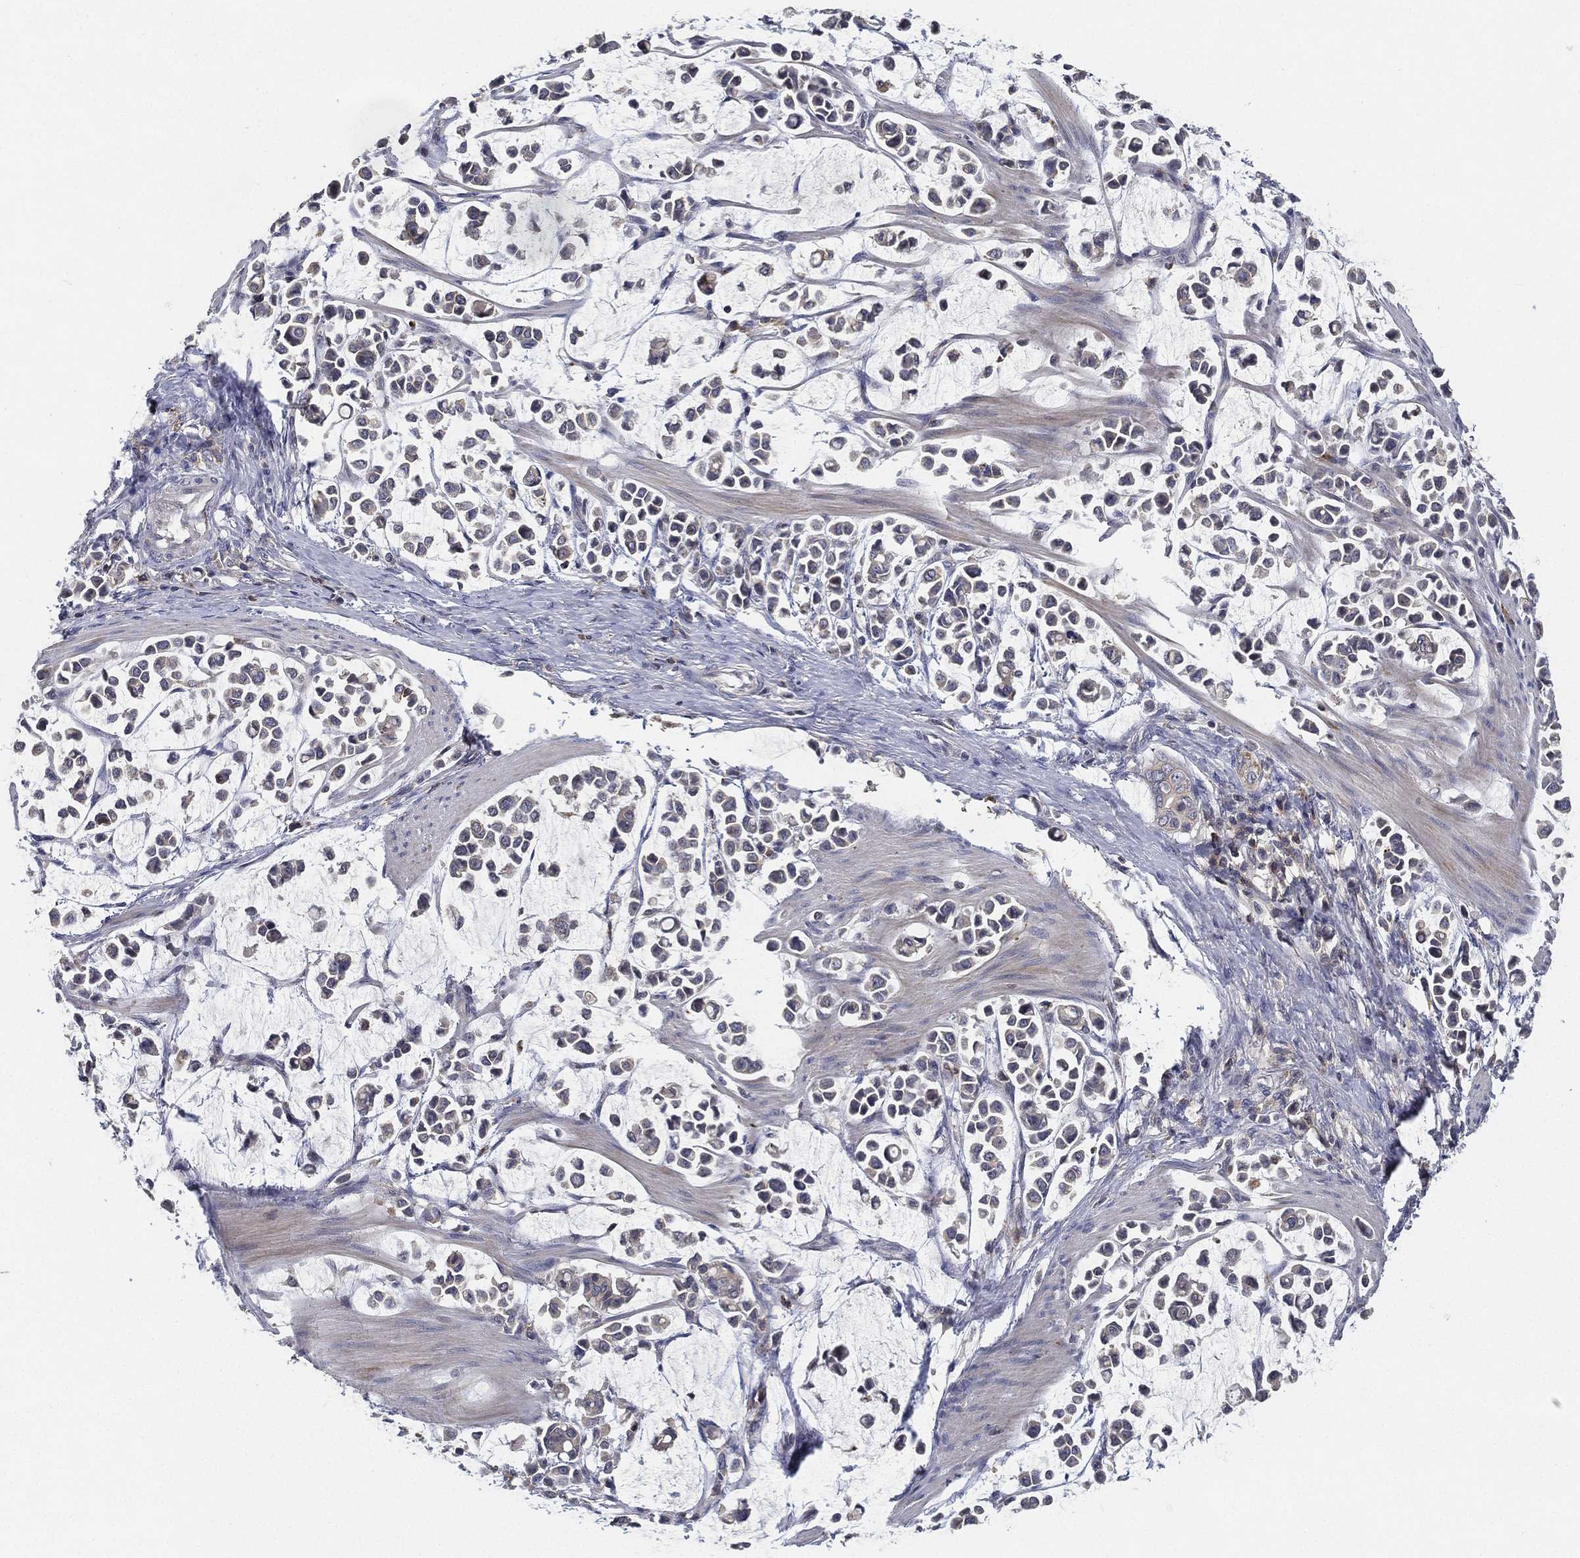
{"staining": {"intensity": "negative", "quantity": "none", "location": "none"}, "tissue": "stomach cancer", "cell_type": "Tumor cells", "image_type": "cancer", "snomed": [{"axis": "morphology", "description": "Adenocarcinoma, NOS"}, {"axis": "topography", "description": "Stomach"}], "caption": "The micrograph reveals no staining of tumor cells in stomach cancer.", "gene": "CFAP251", "patient": {"sex": "male", "age": 82}}